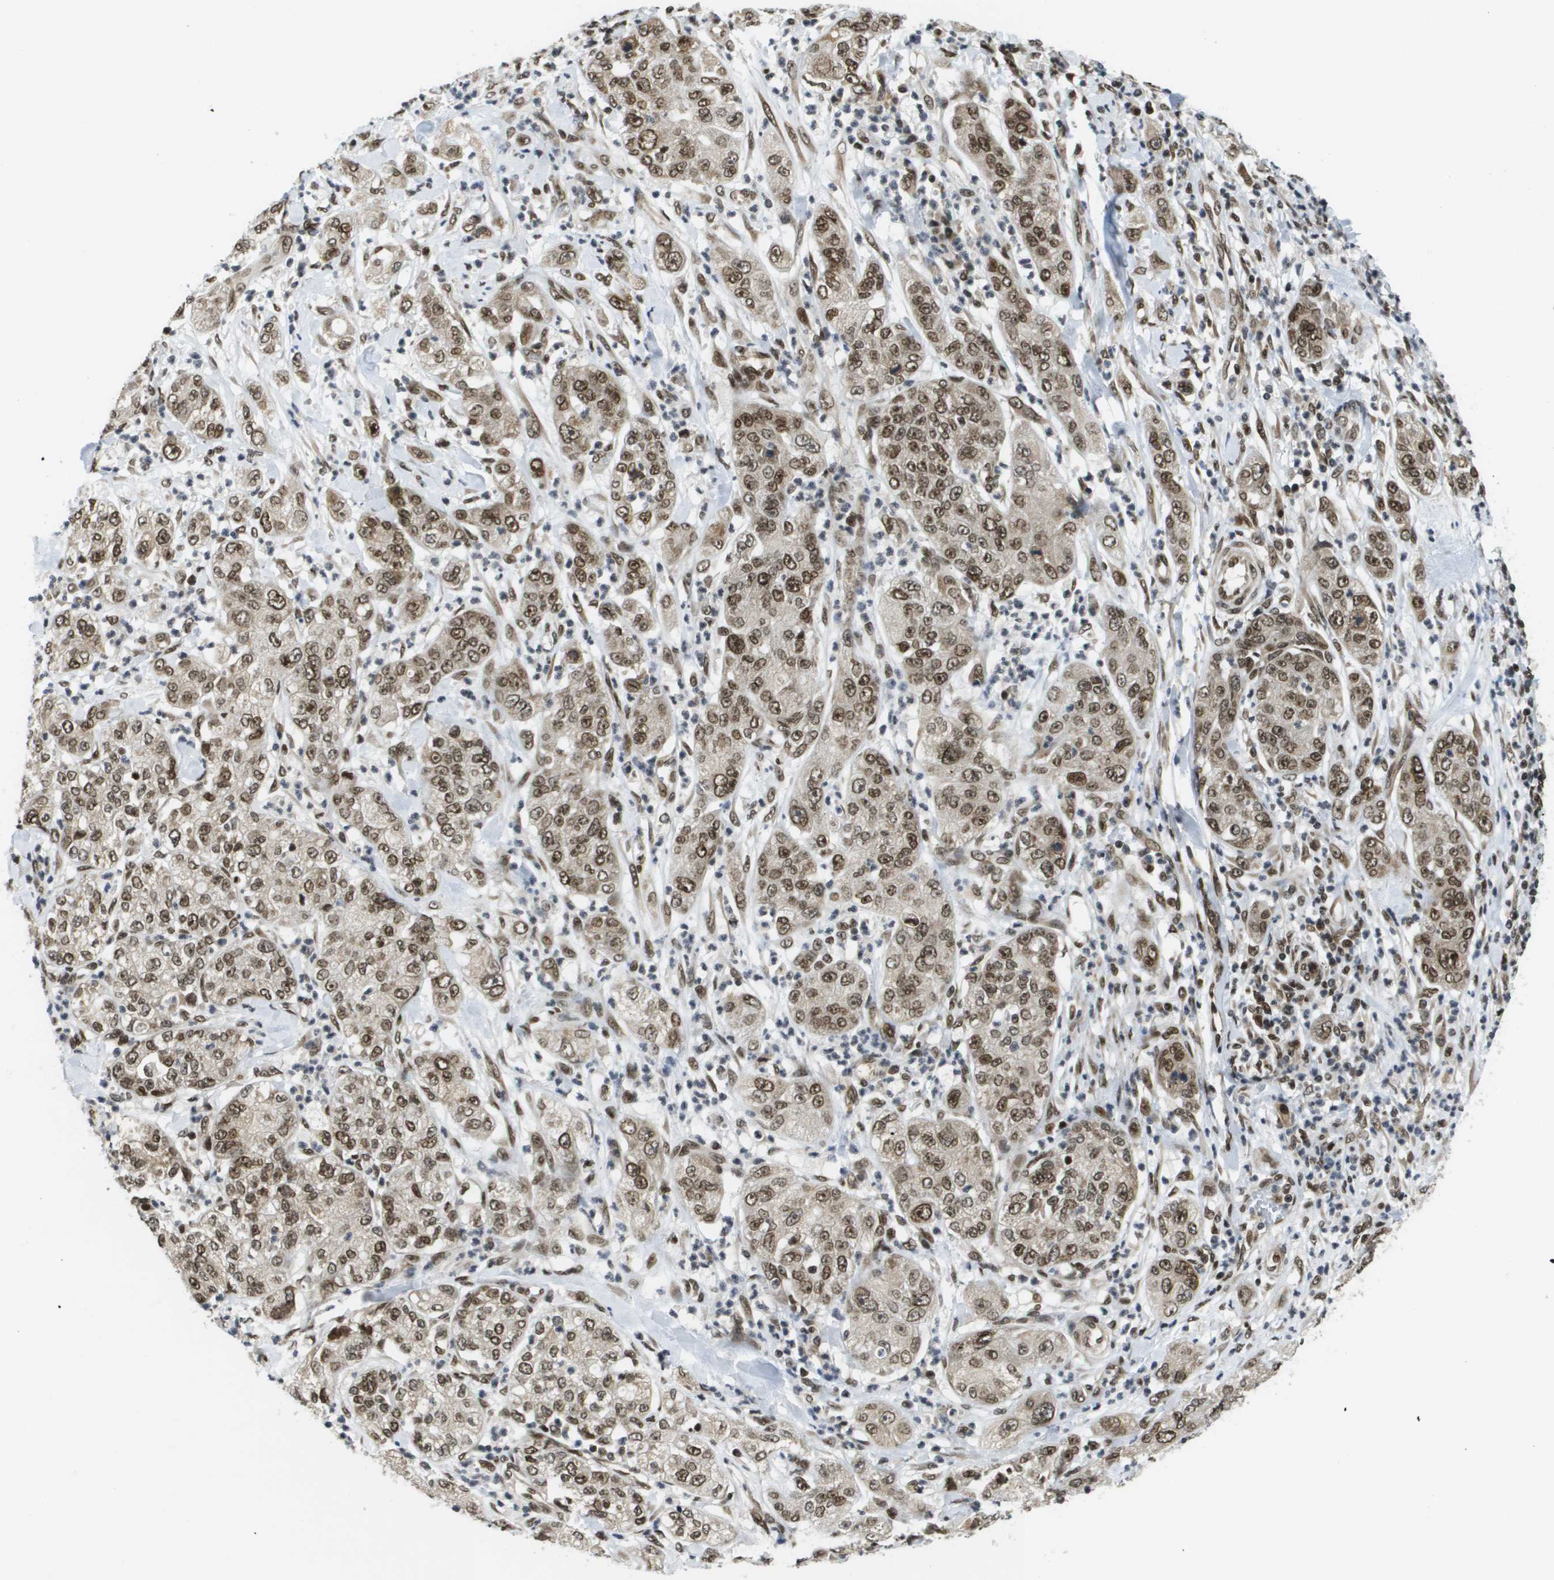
{"staining": {"intensity": "moderate", "quantity": ">75%", "location": "nuclear"}, "tissue": "pancreatic cancer", "cell_type": "Tumor cells", "image_type": "cancer", "snomed": [{"axis": "morphology", "description": "Adenocarcinoma, NOS"}, {"axis": "topography", "description": "Pancreas"}], "caption": "DAB immunohistochemical staining of human pancreatic adenocarcinoma exhibits moderate nuclear protein positivity in approximately >75% of tumor cells. Using DAB (3,3'-diaminobenzidine) (brown) and hematoxylin (blue) stains, captured at high magnification using brightfield microscopy.", "gene": "RECQL4", "patient": {"sex": "female", "age": 78}}